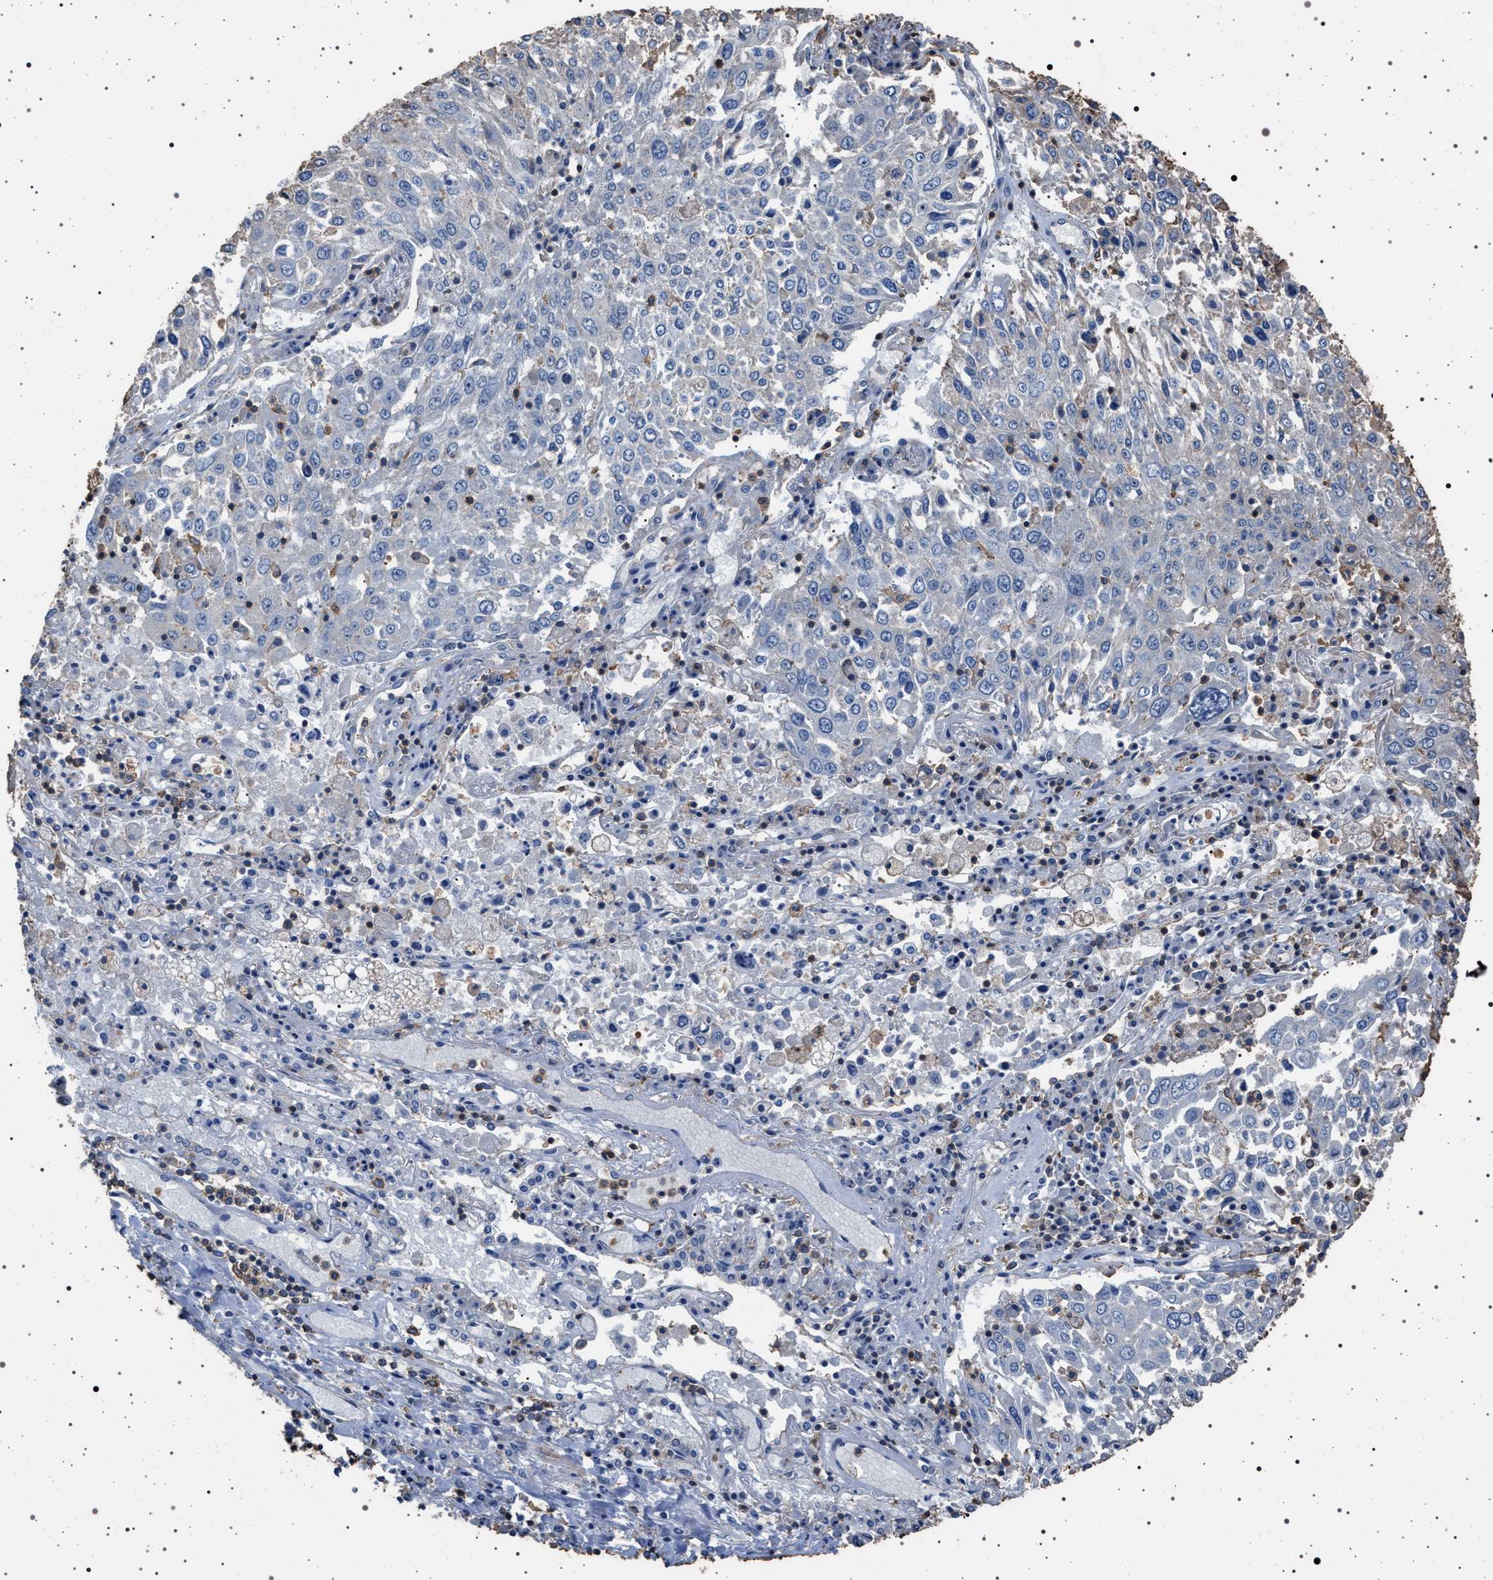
{"staining": {"intensity": "negative", "quantity": "none", "location": "none"}, "tissue": "lung cancer", "cell_type": "Tumor cells", "image_type": "cancer", "snomed": [{"axis": "morphology", "description": "Squamous cell carcinoma, NOS"}, {"axis": "topography", "description": "Lung"}], "caption": "This is an immunohistochemistry (IHC) micrograph of lung cancer (squamous cell carcinoma). There is no positivity in tumor cells.", "gene": "SMAP2", "patient": {"sex": "male", "age": 65}}